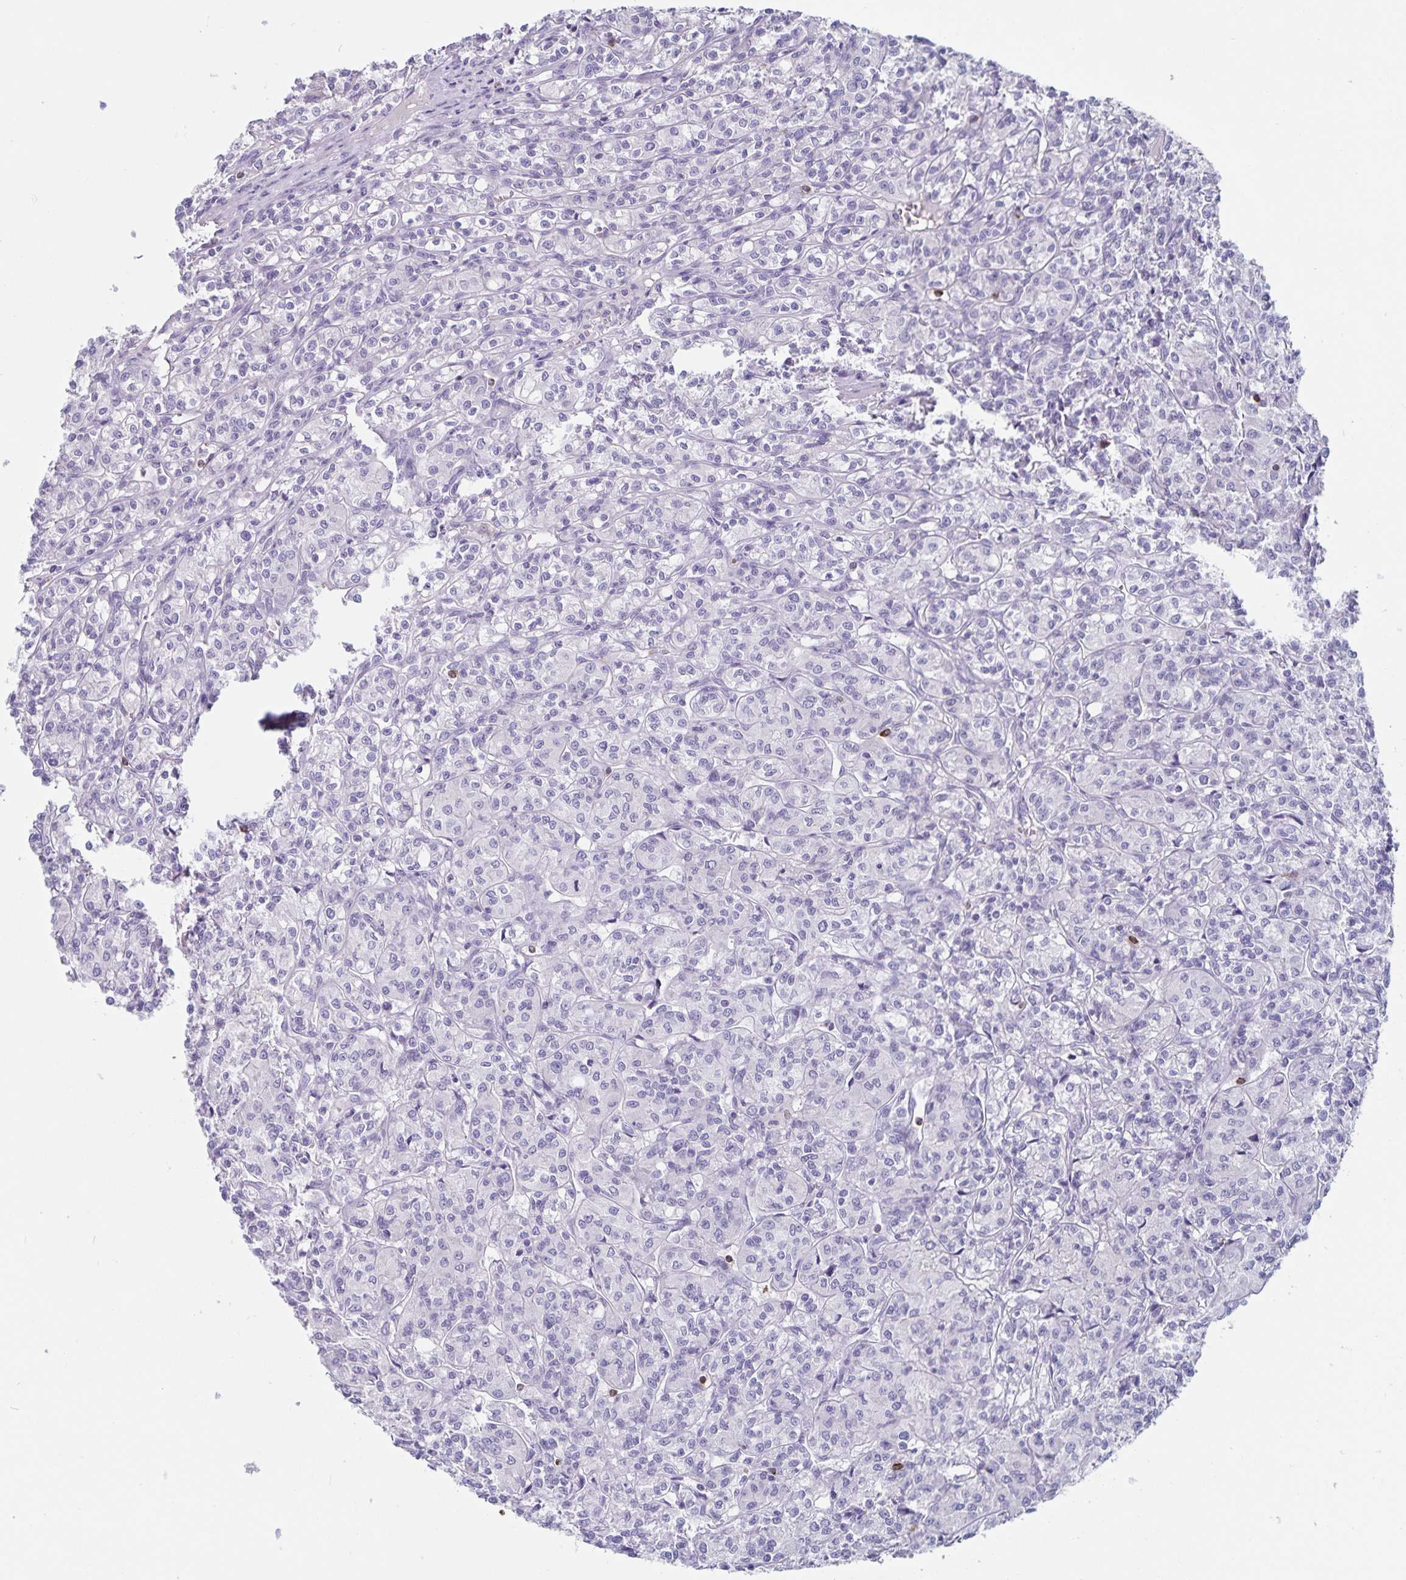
{"staining": {"intensity": "negative", "quantity": "none", "location": "none"}, "tissue": "renal cancer", "cell_type": "Tumor cells", "image_type": "cancer", "snomed": [{"axis": "morphology", "description": "Adenocarcinoma, NOS"}, {"axis": "topography", "description": "Kidney"}], "caption": "Immunohistochemistry (IHC) micrograph of neoplastic tissue: adenocarcinoma (renal) stained with DAB demonstrates no significant protein positivity in tumor cells.", "gene": "GNLY", "patient": {"sex": "male", "age": 36}}